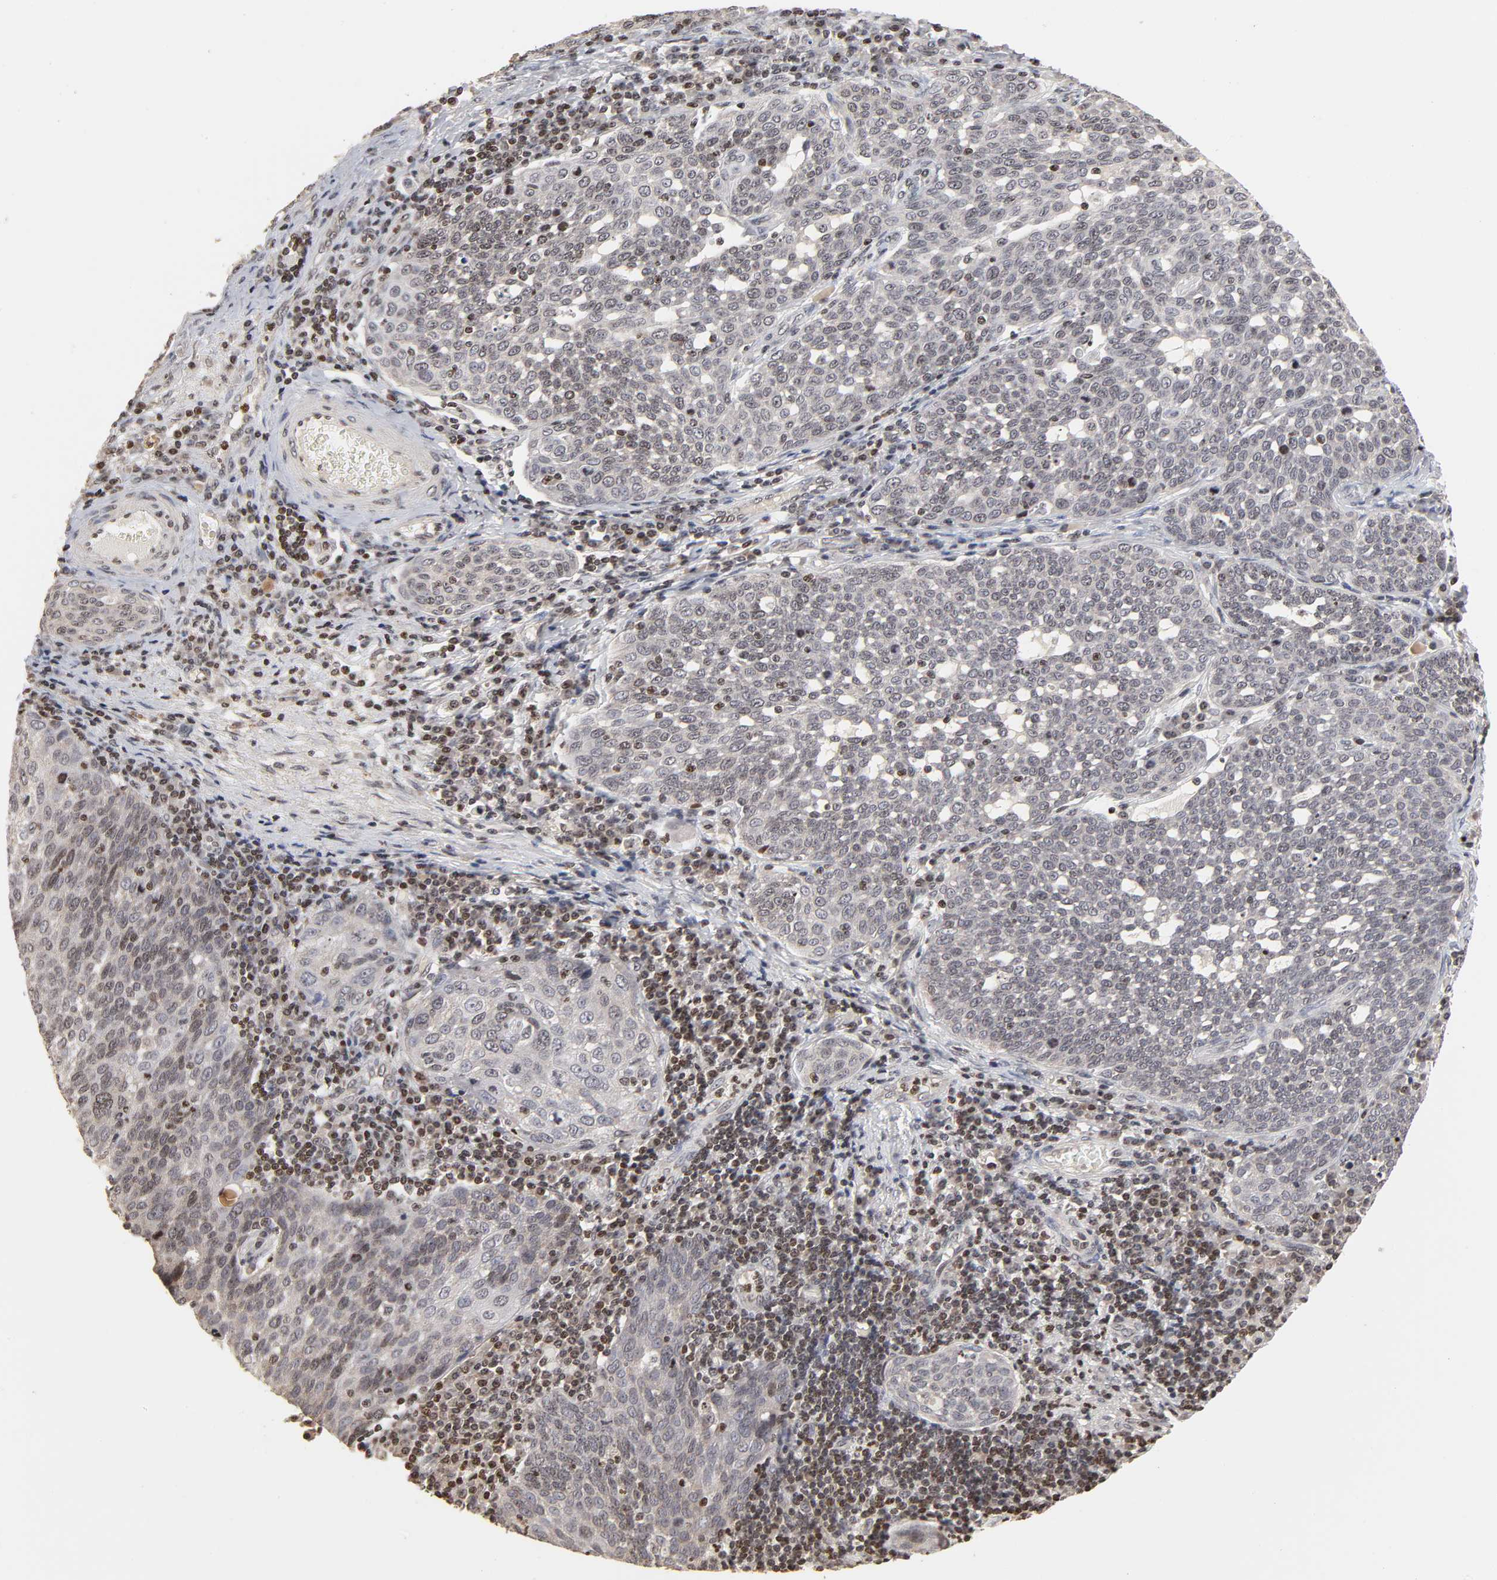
{"staining": {"intensity": "negative", "quantity": "none", "location": "none"}, "tissue": "cervical cancer", "cell_type": "Tumor cells", "image_type": "cancer", "snomed": [{"axis": "morphology", "description": "Squamous cell carcinoma, NOS"}, {"axis": "topography", "description": "Cervix"}], "caption": "An immunohistochemistry (IHC) image of cervical cancer (squamous cell carcinoma) is shown. There is no staining in tumor cells of cervical cancer (squamous cell carcinoma). (DAB (3,3'-diaminobenzidine) IHC visualized using brightfield microscopy, high magnification).", "gene": "ZNF473", "patient": {"sex": "female", "age": 34}}